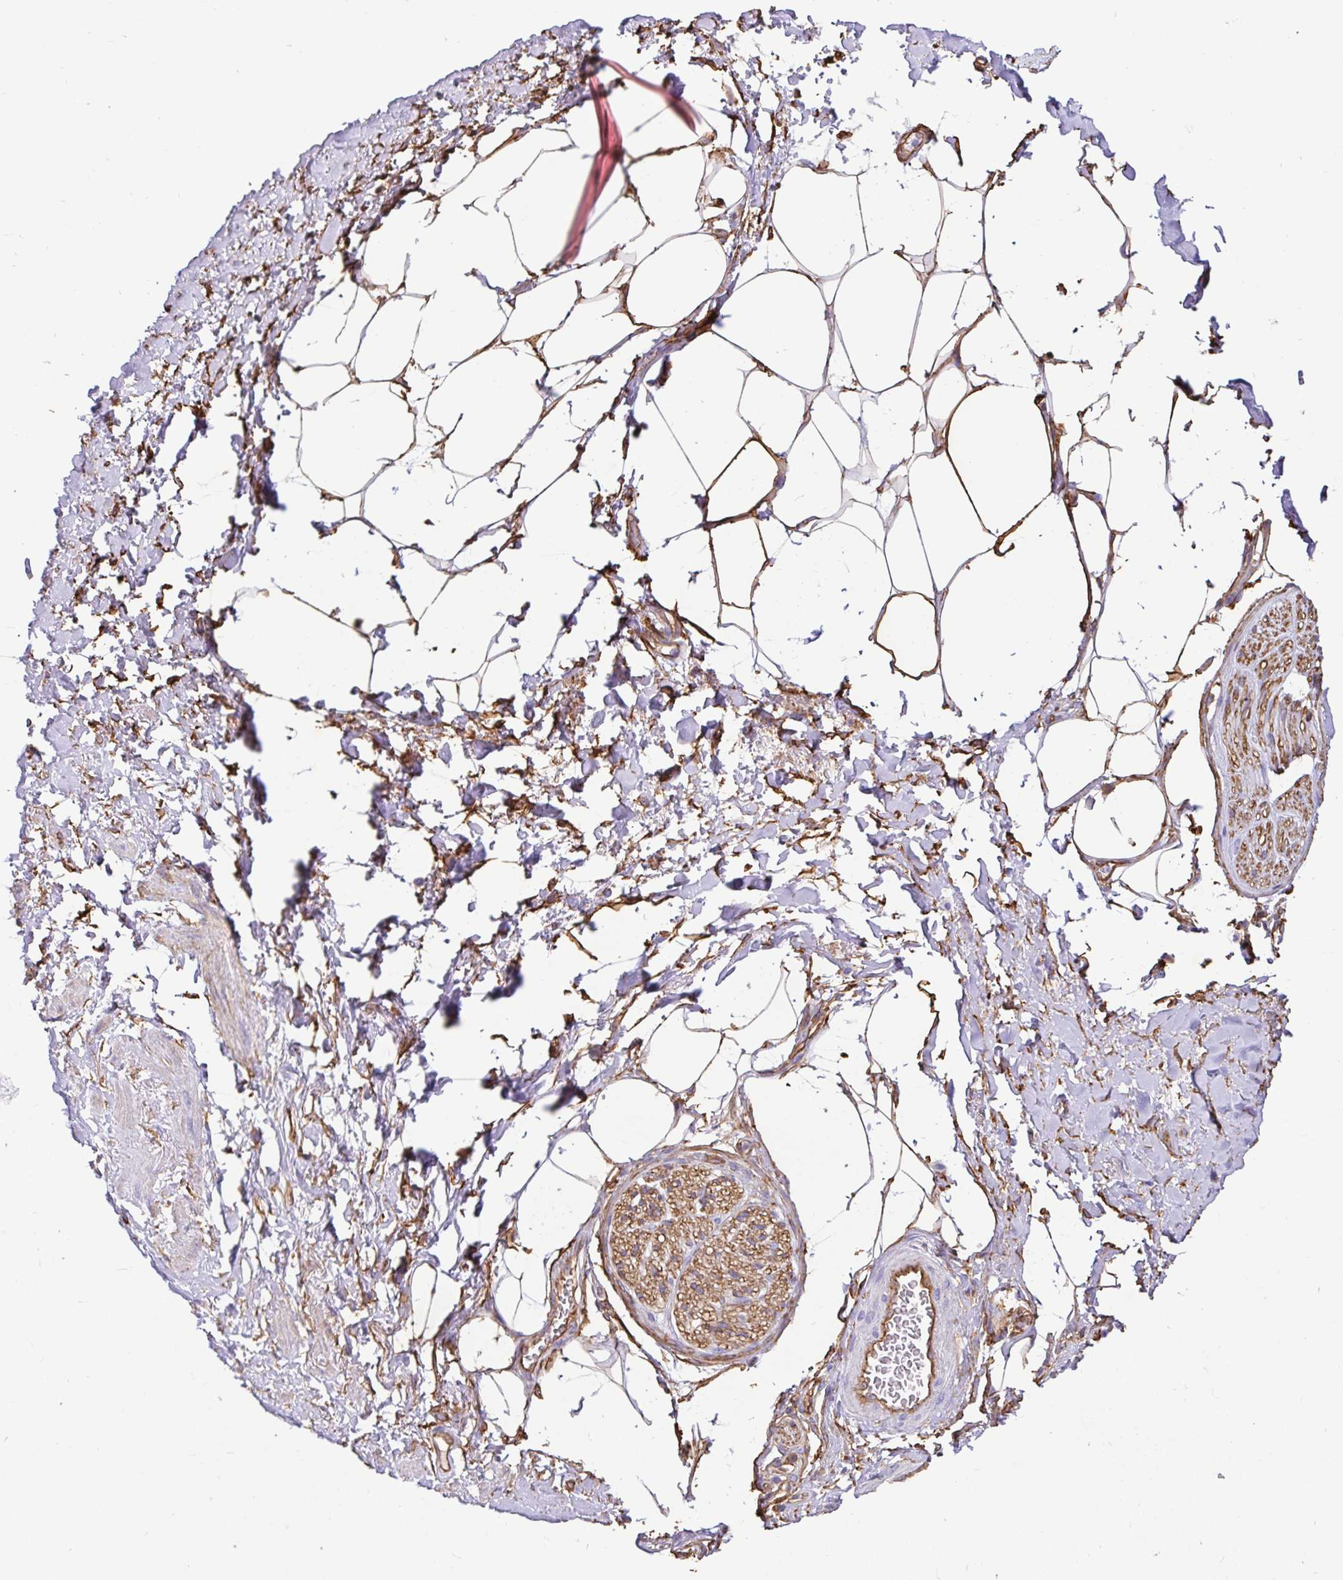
{"staining": {"intensity": "moderate", "quantity": ">75%", "location": "cytoplasmic/membranous"}, "tissue": "adipose tissue", "cell_type": "Adipocytes", "image_type": "normal", "snomed": [{"axis": "morphology", "description": "Normal tissue, NOS"}, {"axis": "topography", "description": "Vagina"}, {"axis": "topography", "description": "Peripheral nerve tissue"}], "caption": "Moderate cytoplasmic/membranous positivity is identified in about >75% of adipocytes in benign adipose tissue. The protein of interest is shown in brown color, while the nuclei are stained blue.", "gene": "ANXA2", "patient": {"sex": "female", "age": 71}}